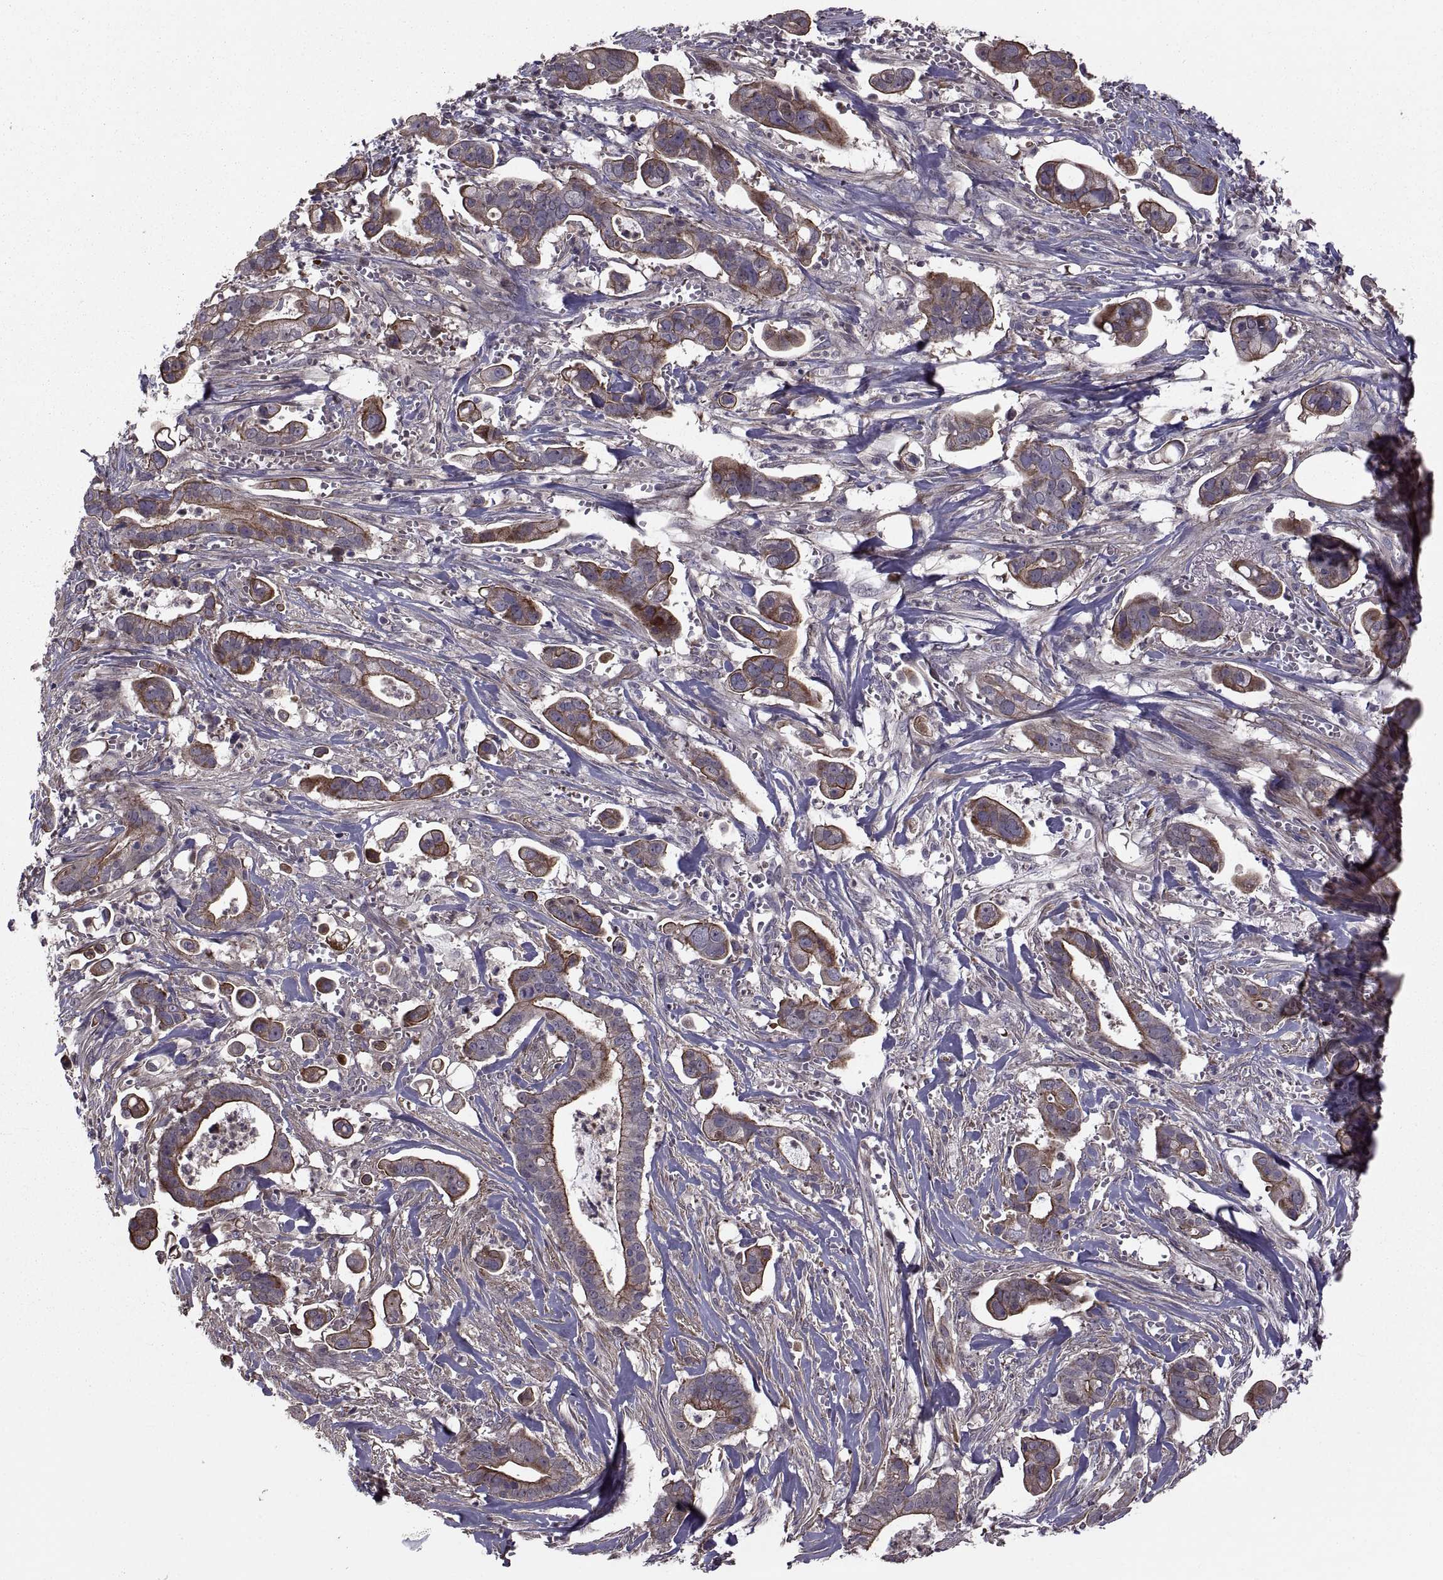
{"staining": {"intensity": "strong", "quantity": "25%-75%", "location": "cytoplasmic/membranous"}, "tissue": "pancreatic cancer", "cell_type": "Tumor cells", "image_type": "cancer", "snomed": [{"axis": "morphology", "description": "Adenocarcinoma, NOS"}, {"axis": "topography", "description": "Pancreas"}], "caption": "Protein staining of pancreatic cancer tissue shows strong cytoplasmic/membranous positivity in about 25%-75% of tumor cells.", "gene": "PMM2", "patient": {"sex": "male", "age": 61}}